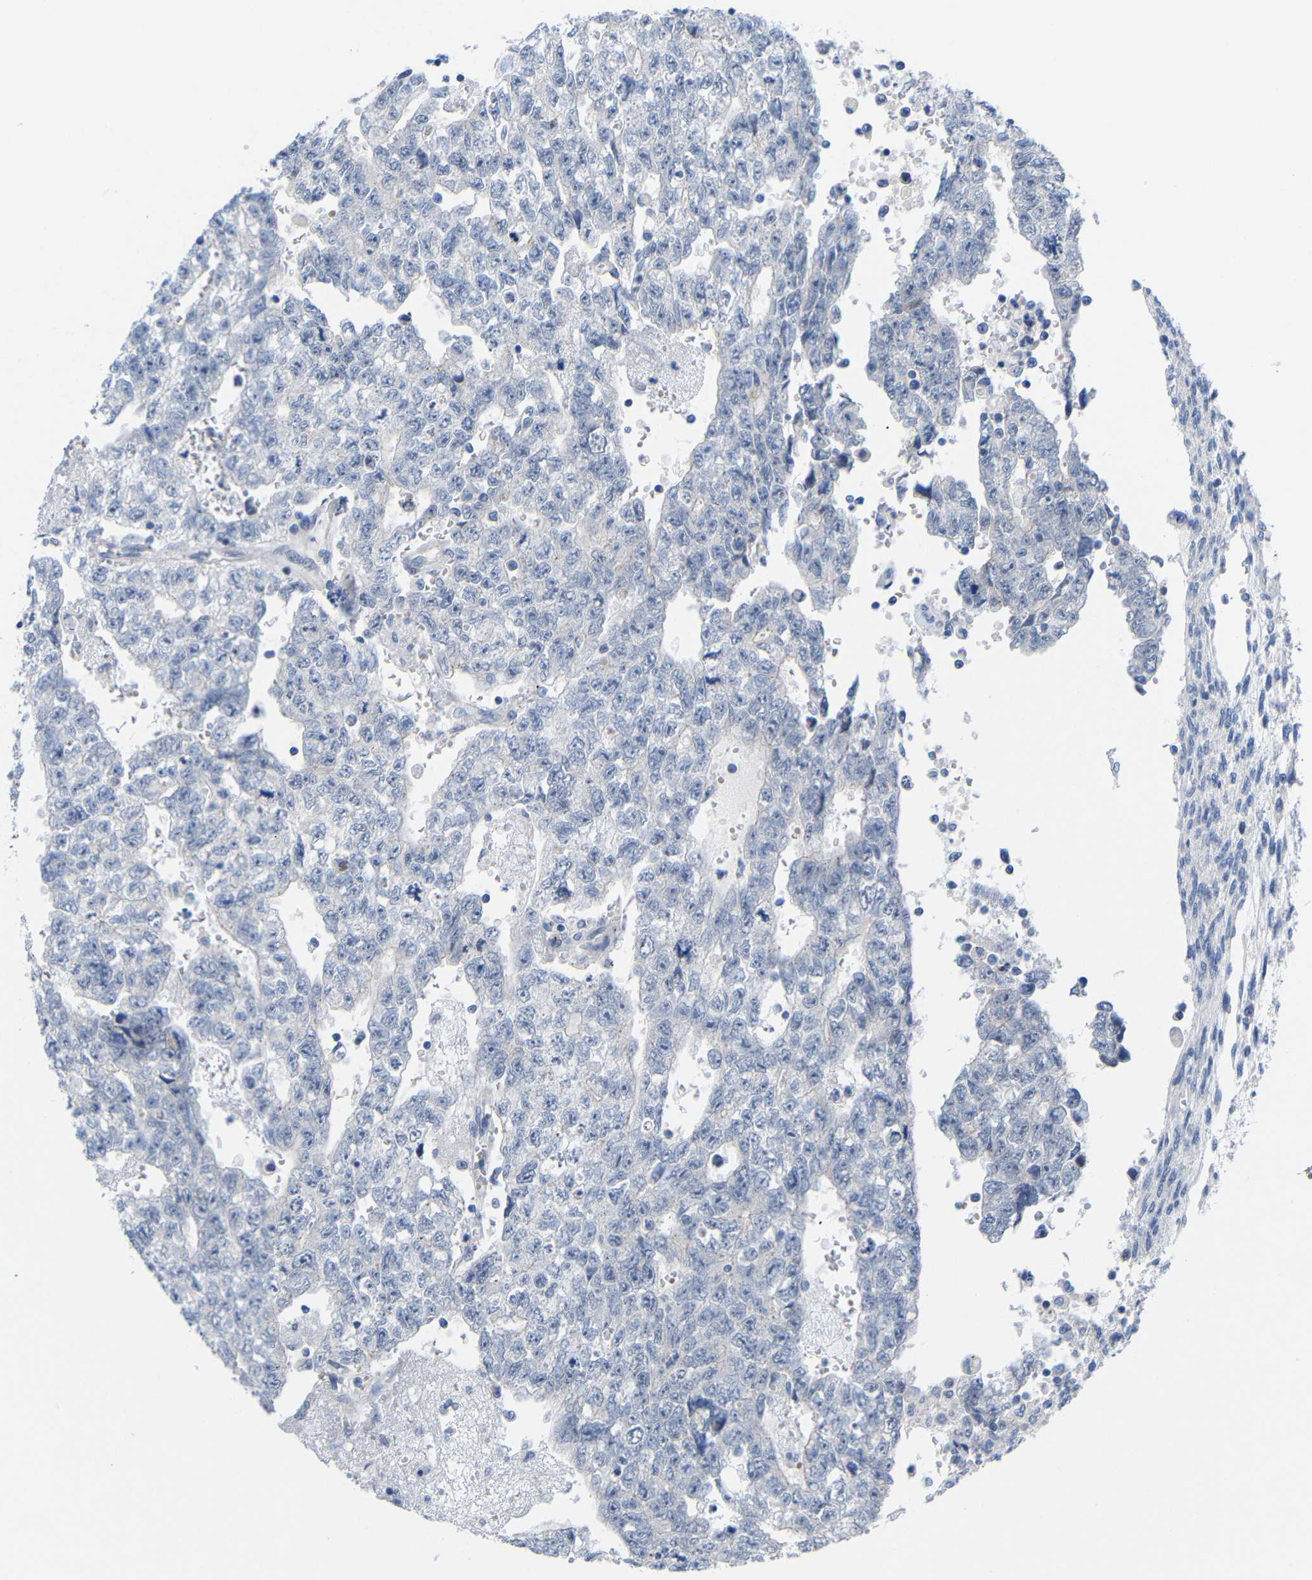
{"staining": {"intensity": "negative", "quantity": "none", "location": "none"}, "tissue": "testis cancer", "cell_type": "Tumor cells", "image_type": "cancer", "snomed": [{"axis": "morphology", "description": "Seminoma, NOS"}, {"axis": "morphology", "description": "Carcinoma, Embryonal, NOS"}, {"axis": "topography", "description": "Testis"}], "caption": "IHC micrograph of testis cancer stained for a protein (brown), which shows no expression in tumor cells.", "gene": "CMTM1", "patient": {"sex": "male", "age": 38}}